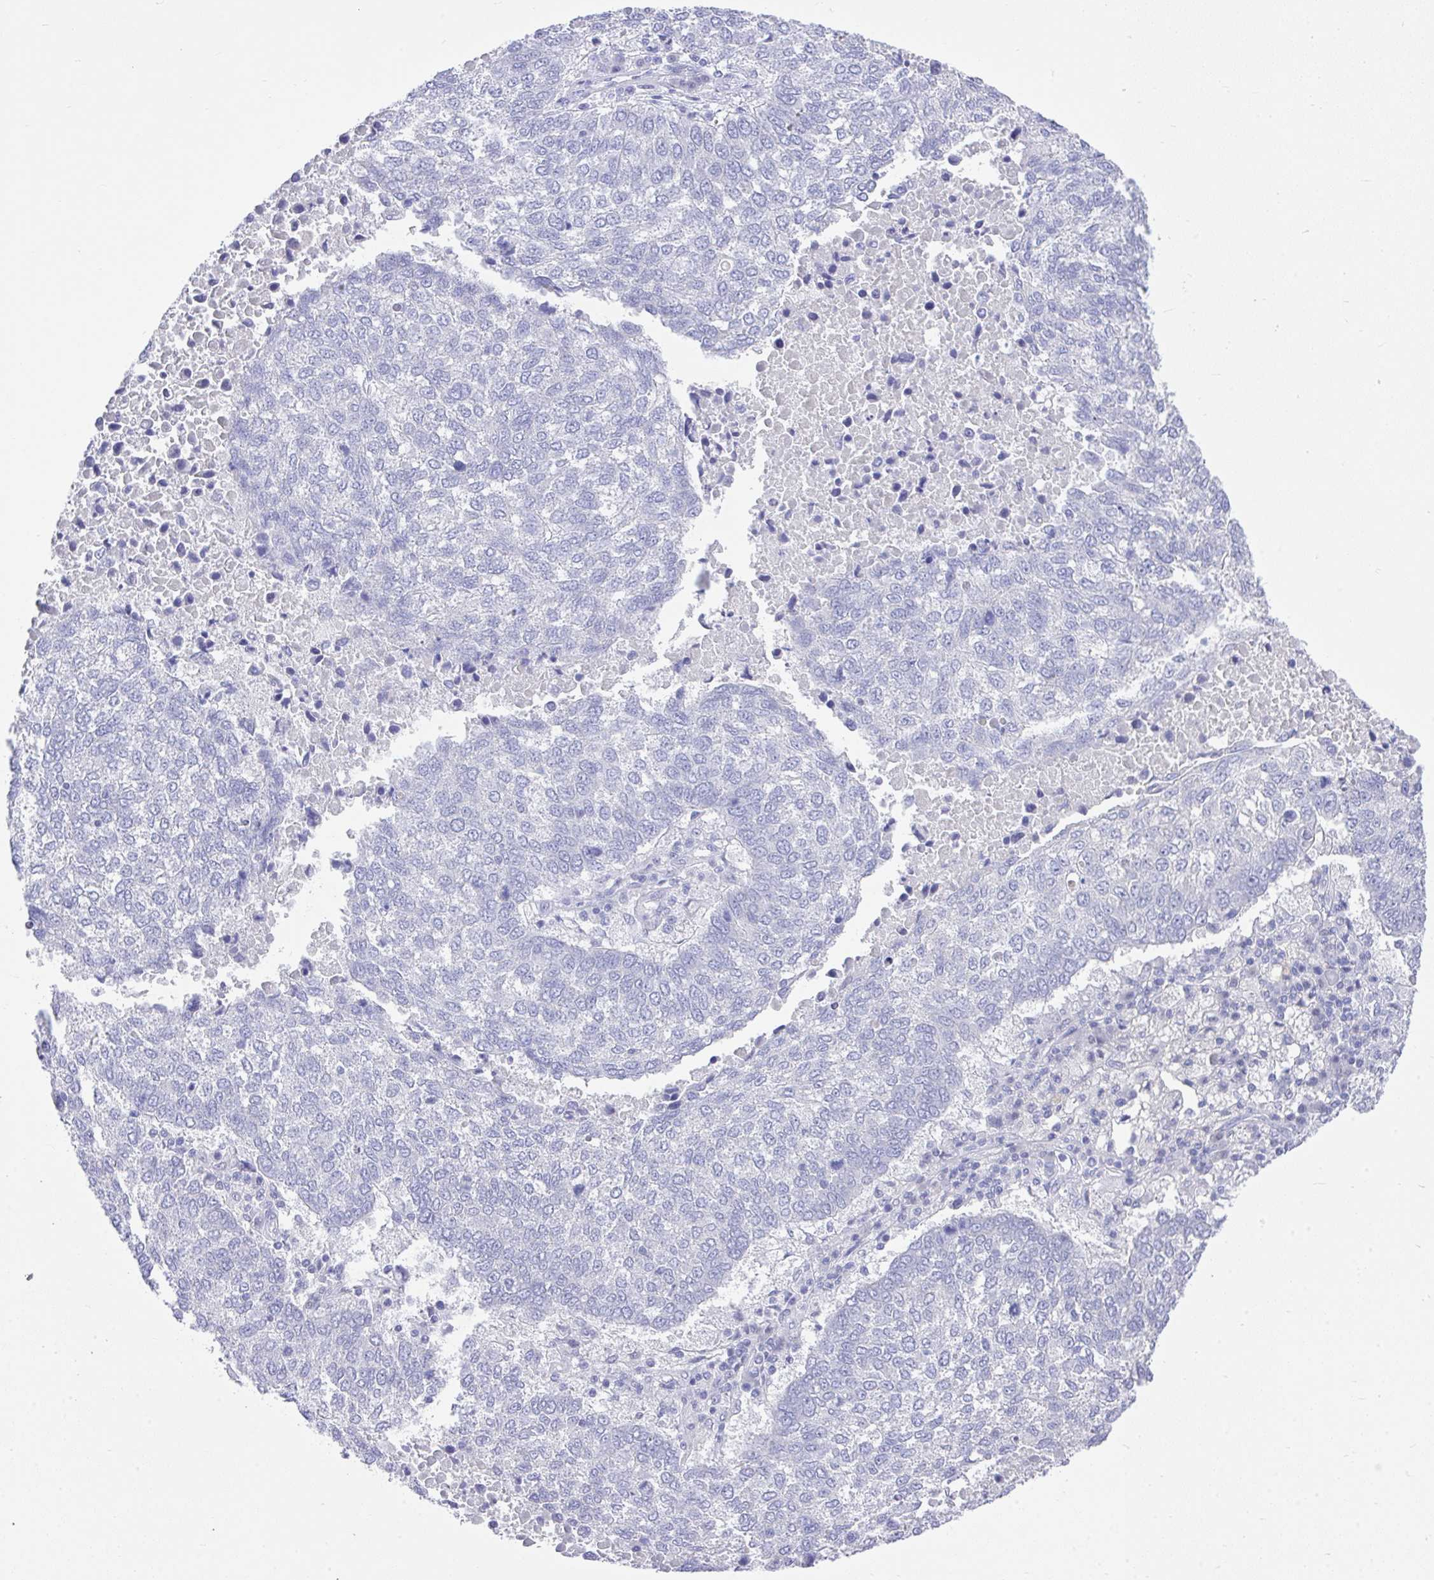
{"staining": {"intensity": "negative", "quantity": "none", "location": "none"}, "tissue": "lung cancer", "cell_type": "Tumor cells", "image_type": "cancer", "snomed": [{"axis": "morphology", "description": "Squamous cell carcinoma, NOS"}, {"axis": "topography", "description": "Lung"}], "caption": "DAB immunohistochemical staining of lung cancer shows no significant staining in tumor cells.", "gene": "MS4A12", "patient": {"sex": "male", "age": 73}}